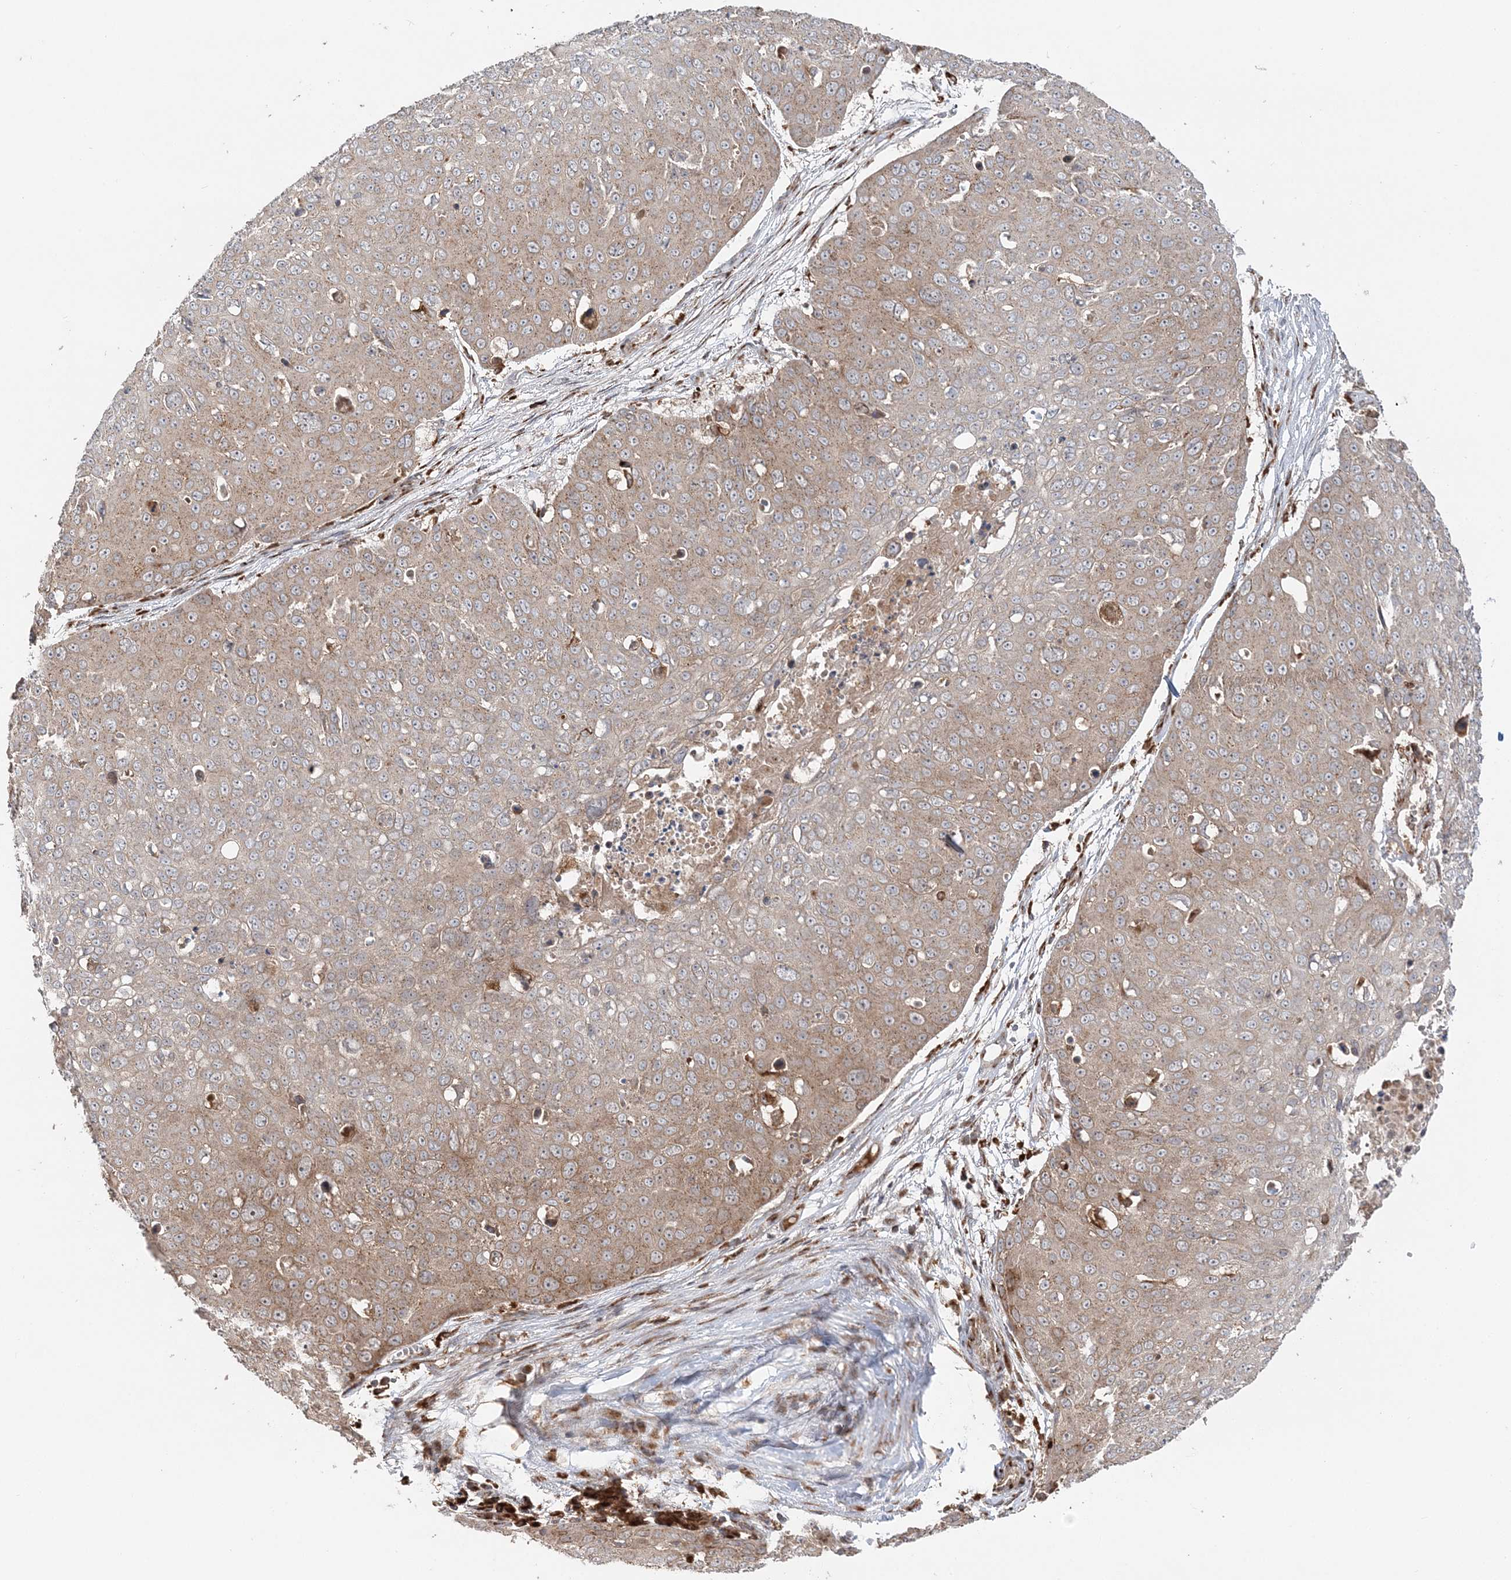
{"staining": {"intensity": "weak", "quantity": ">75%", "location": "cytoplasmic/membranous"}, "tissue": "skin cancer", "cell_type": "Tumor cells", "image_type": "cancer", "snomed": [{"axis": "morphology", "description": "Squamous cell carcinoma, NOS"}, {"axis": "topography", "description": "Skin"}], "caption": "High-power microscopy captured an IHC image of squamous cell carcinoma (skin), revealing weak cytoplasmic/membranous staining in about >75% of tumor cells. The staining is performed using DAB (3,3'-diaminobenzidine) brown chromogen to label protein expression. The nuclei are counter-stained blue using hematoxylin.", "gene": "ABCC3", "patient": {"sex": "male", "age": 71}}